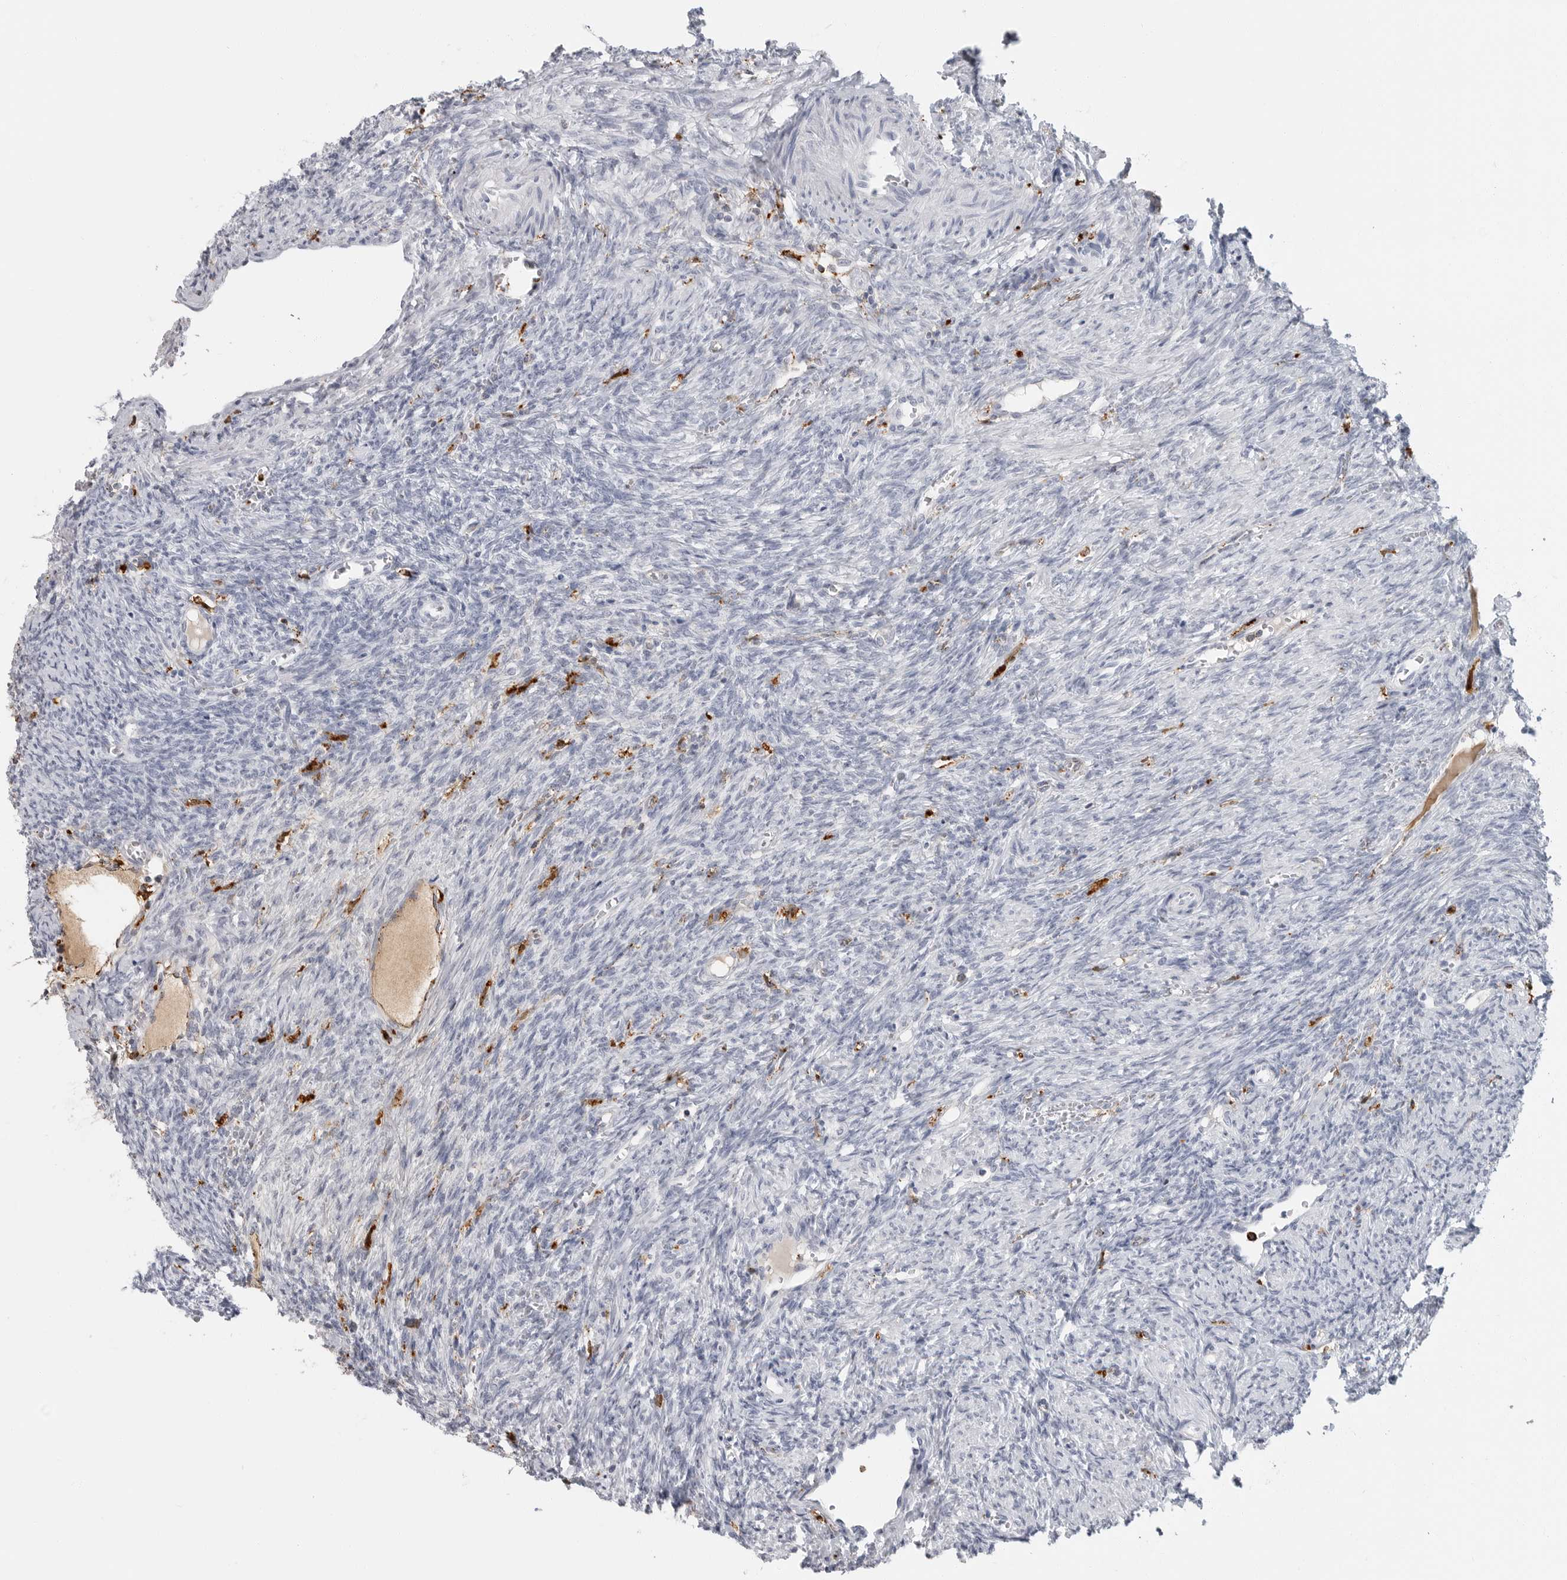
{"staining": {"intensity": "negative", "quantity": "none", "location": "none"}, "tissue": "ovary", "cell_type": "Follicle cells", "image_type": "normal", "snomed": [{"axis": "morphology", "description": "Normal tissue, NOS"}, {"axis": "topography", "description": "Ovary"}], "caption": "Photomicrograph shows no significant protein positivity in follicle cells of unremarkable ovary.", "gene": "IFI30", "patient": {"sex": "female", "age": 41}}